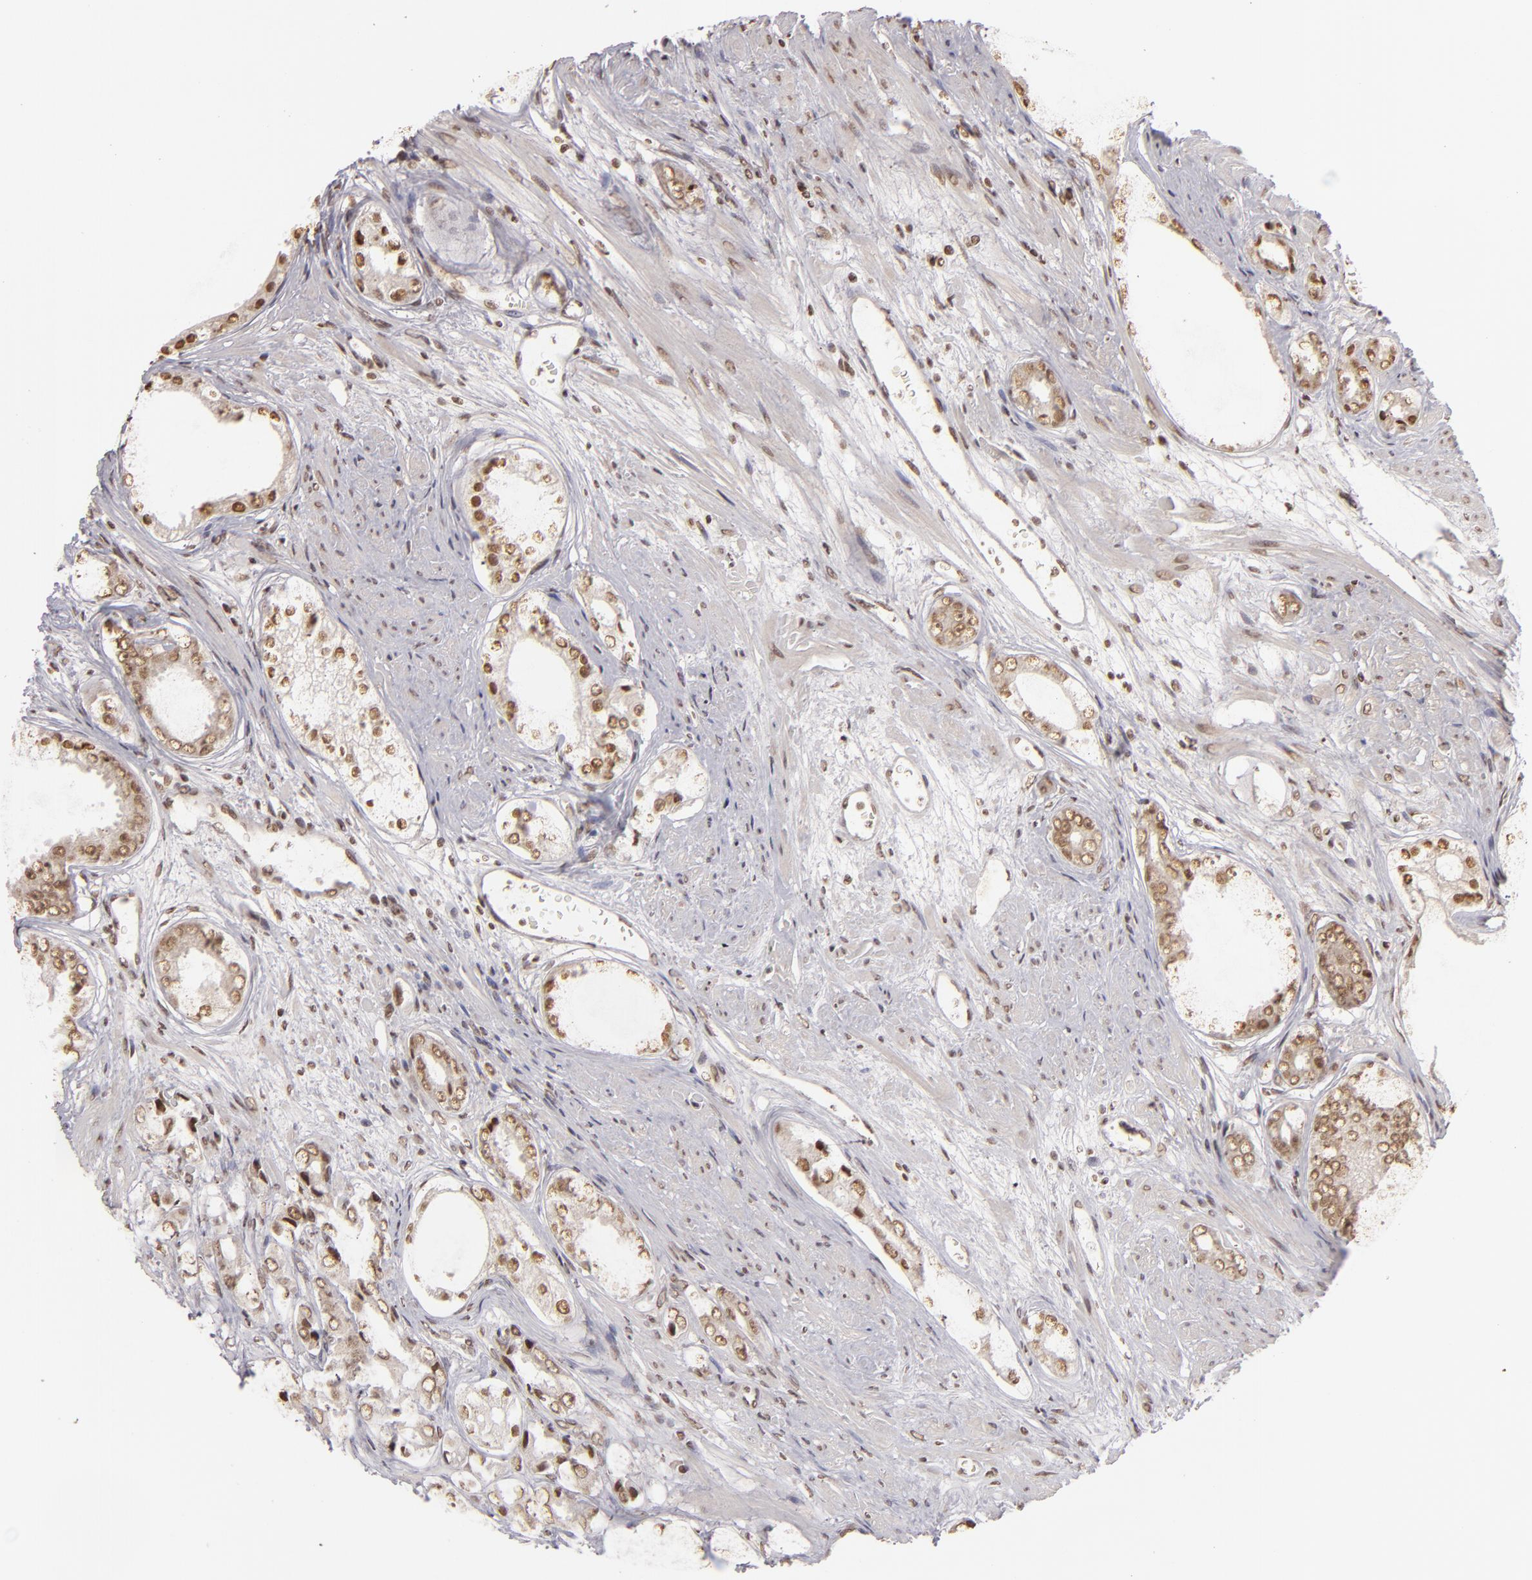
{"staining": {"intensity": "moderate", "quantity": ">75%", "location": "nuclear"}, "tissue": "prostate cancer", "cell_type": "Tumor cells", "image_type": "cancer", "snomed": [{"axis": "morphology", "description": "Adenocarcinoma, Medium grade"}, {"axis": "topography", "description": "Prostate"}], "caption": "Approximately >75% of tumor cells in prostate adenocarcinoma (medium-grade) reveal moderate nuclear protein positivity as visualized by brown immunohistochemical staining.", "gene": "CUL3", "patient": {"sex": "male", "age": 53}}